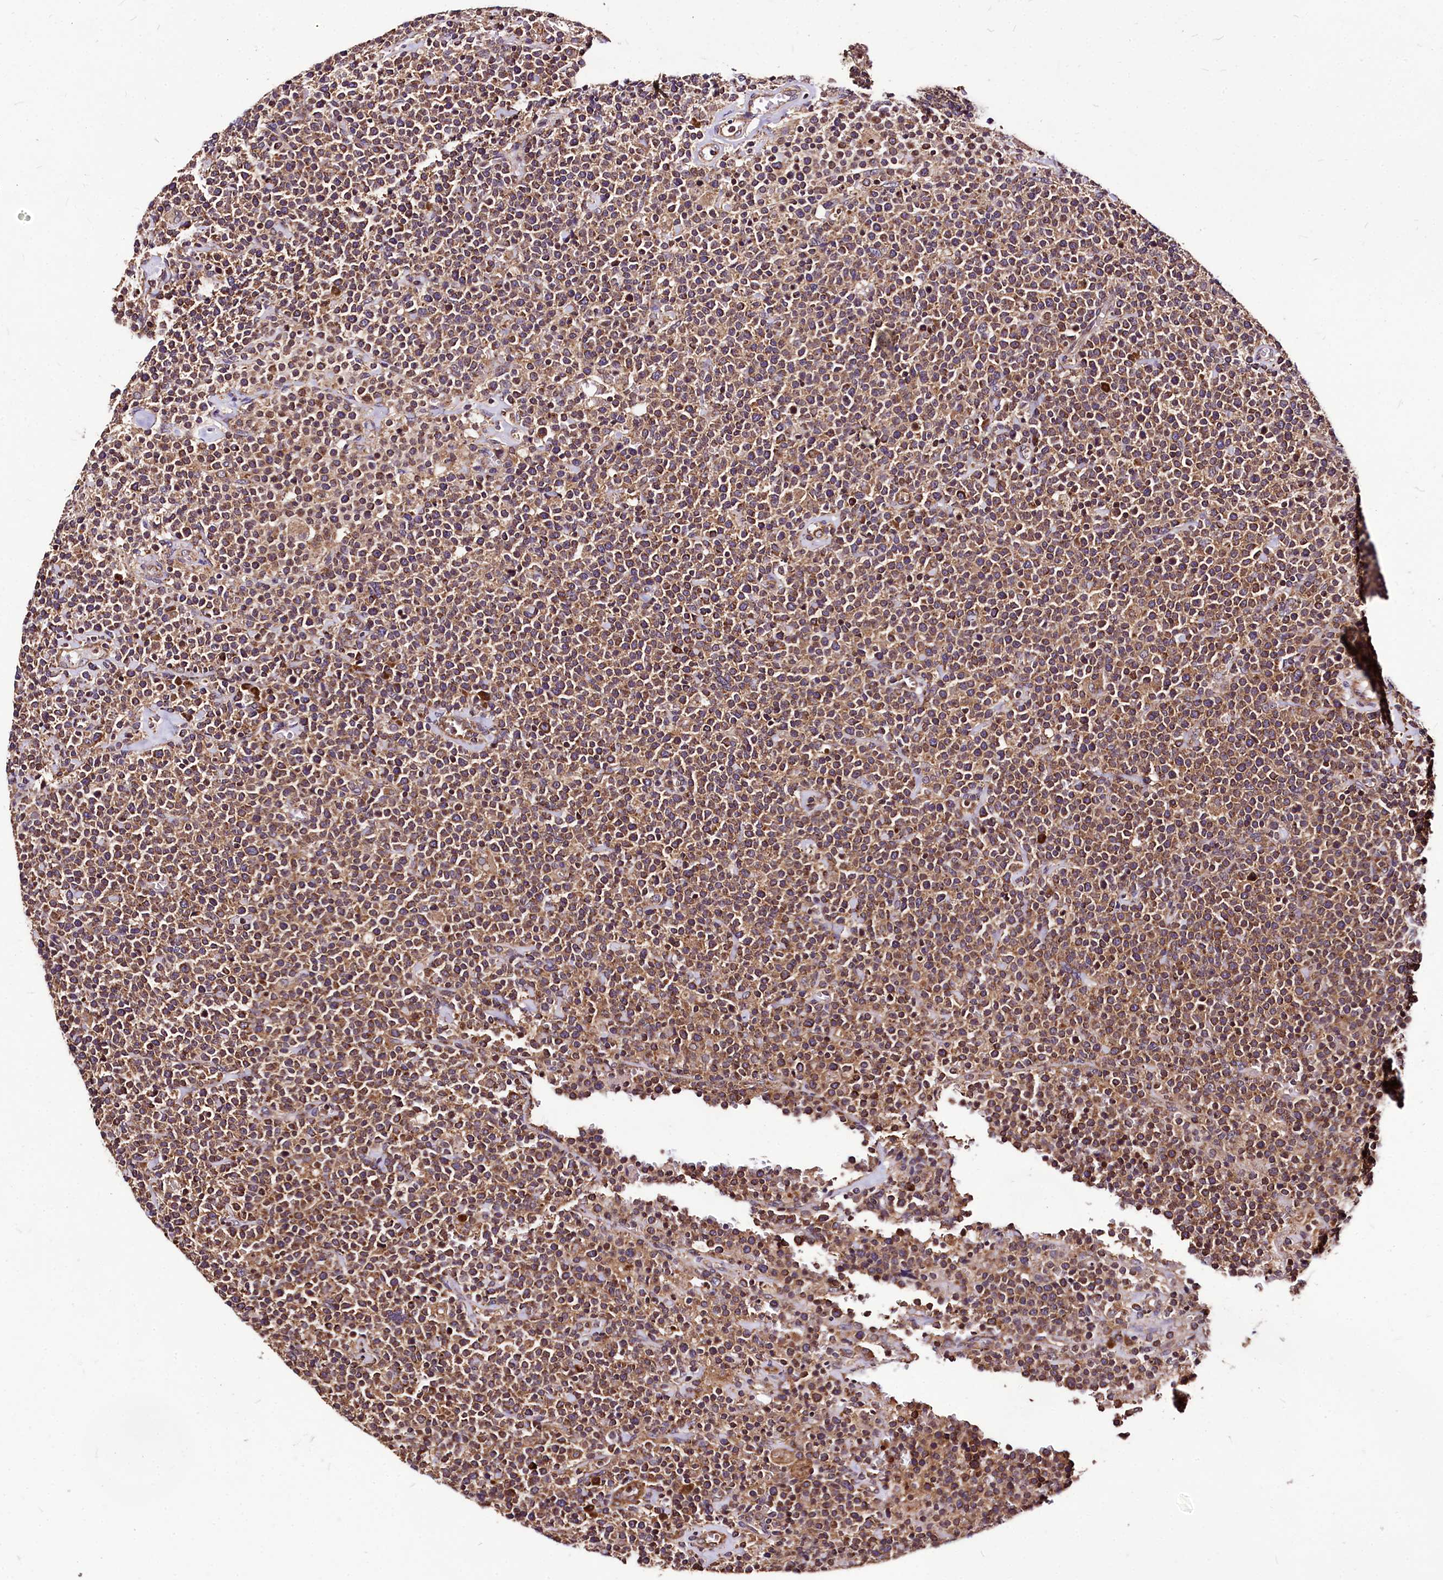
{"staining": {"intensity": "moderate", "quantity": ">75%", "location": "cytoplasmic/membranous"}, "tissue": "lymphoma", "cell_type": "Tumor cells", "image_type": "cancer", "snomed": [{"axis": "morphology", "description": "Malignant lymphoma, non-Hodgkin's type, High grade"}, {"axis": "topography", "description": "Lymph node"}], "caption": "Brown immunohistochemical staining in lymphoma exhibits moderate cytoplasmic/membranous expression in approximately >75% of tumor cells.", "gene": "LRSAM1", "patient": {"sex": "male", "age": 61}}